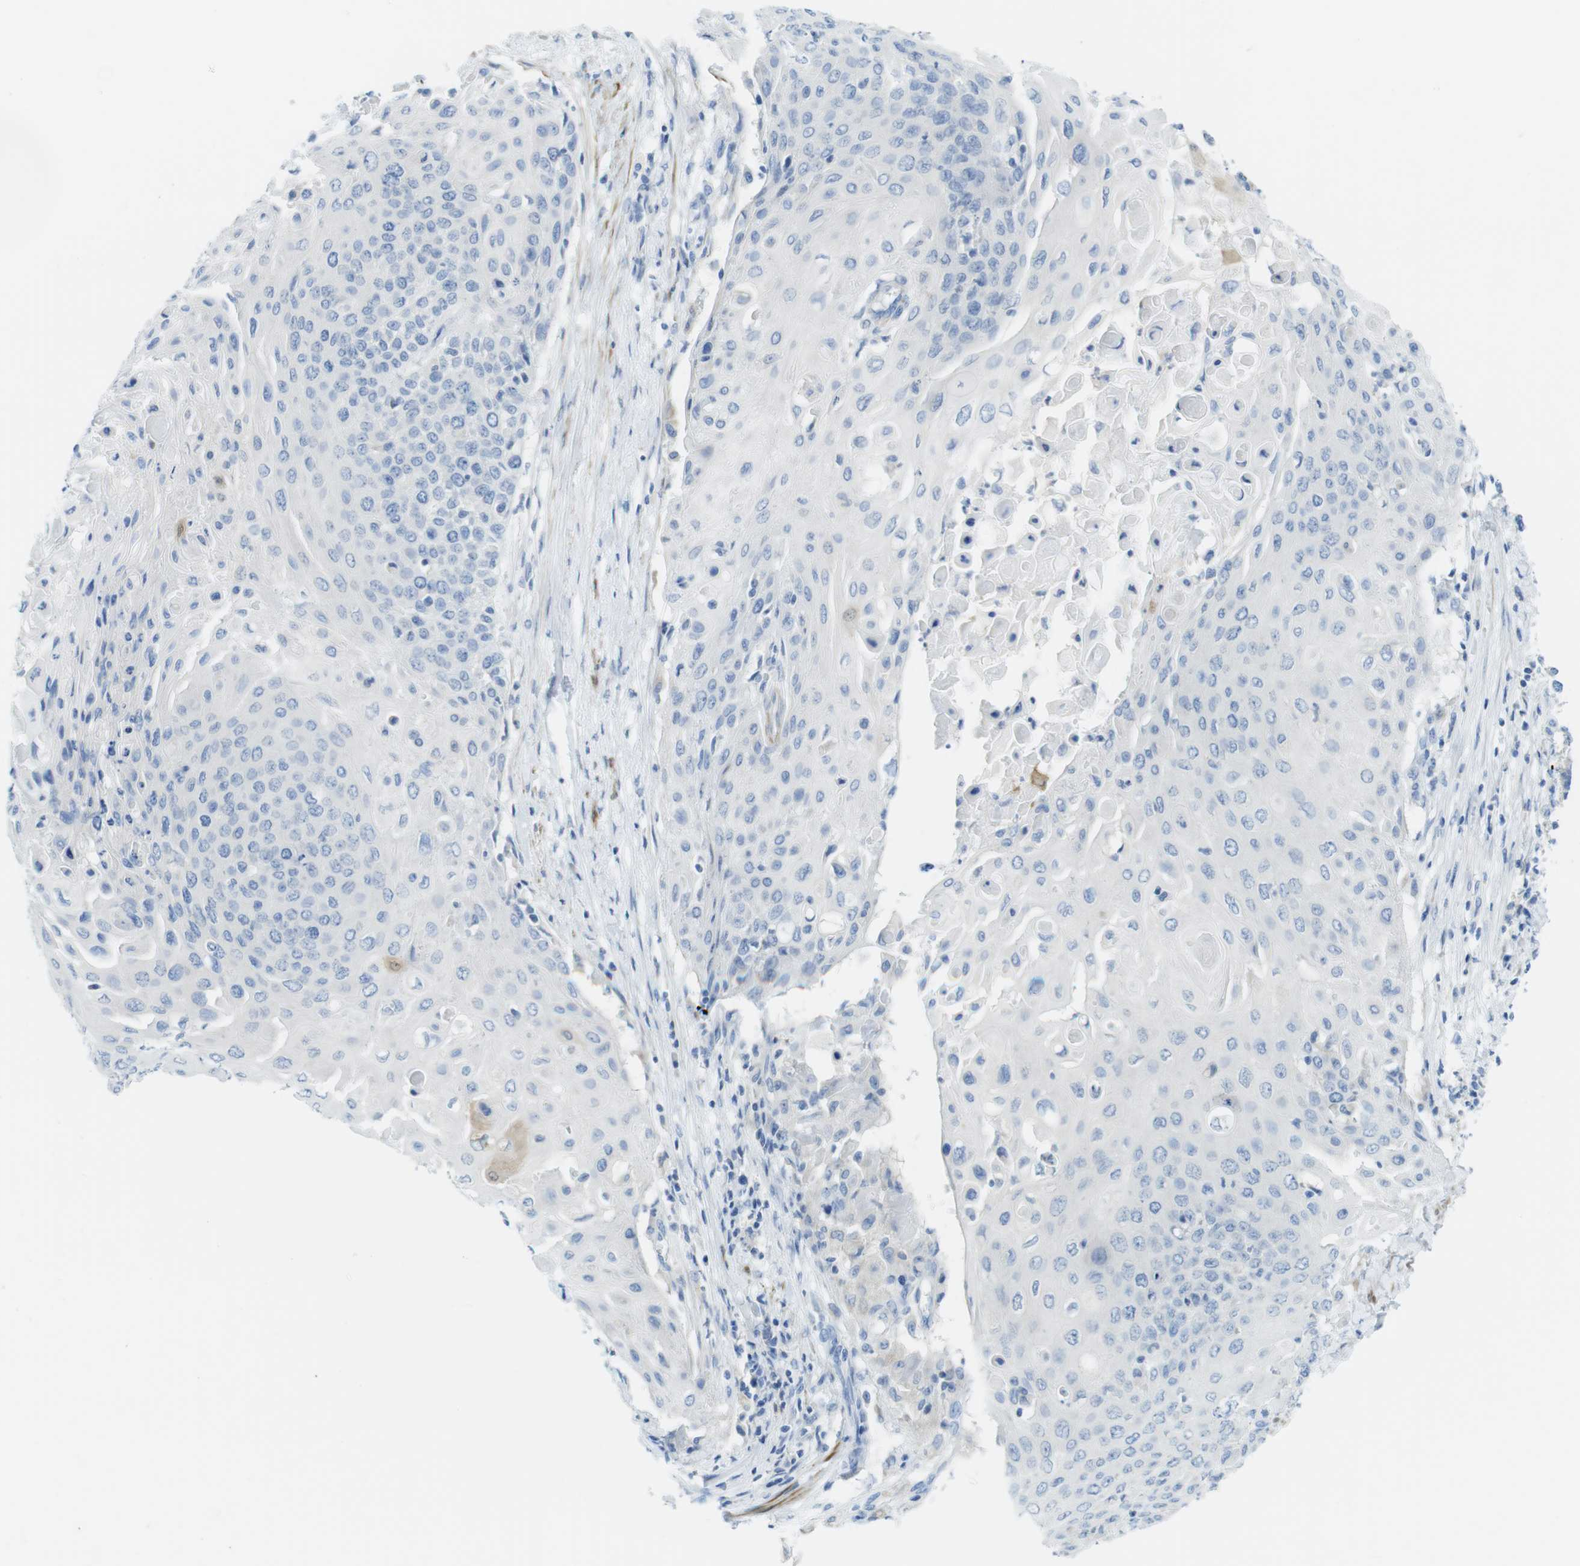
{"staining": {"intensity": "negative", "quantity": "none", "location": "none"}, "tissue": "cervical cancer", "cell_type": "Tumor cells", "image_type": "cancer", "snomed": [{"axis": "morphology", "description": "Squamous cell carcinoma, NOS"}, {"axis": "topography", "description": "Cervix"}], "caption": "There is no significant staining in tumor cells of cervical cancer (squamous cell carcinoma).", "gene": "ASIC5", "patient": {"sex": "female", "age": 39}}